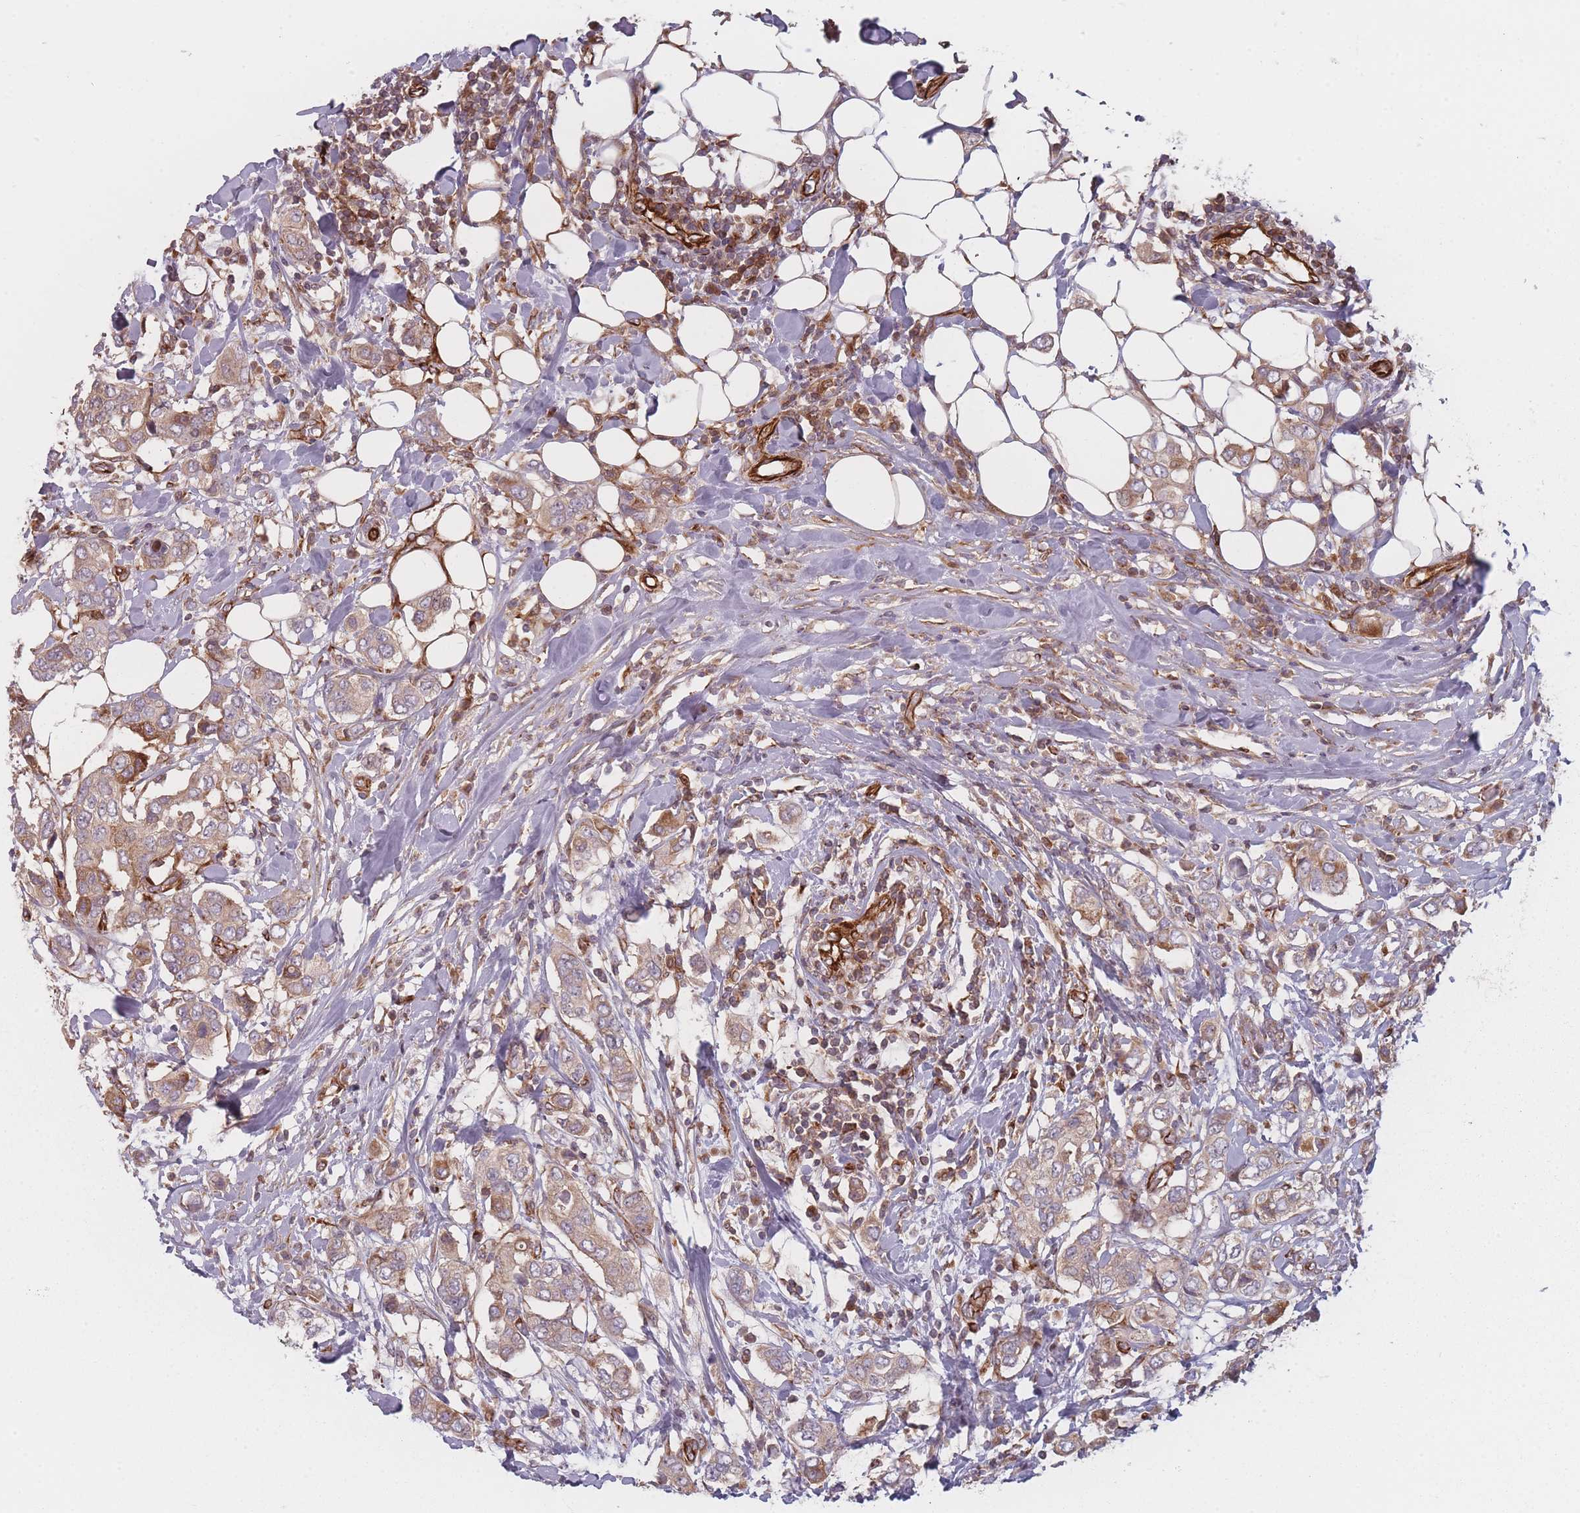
{"staining": {"intensity": "weak", "quantity": ">75%", "location": "cytoplasmic/membranous"}, "tissue": "breast cancer", "cell_type": "Tumor cells", "image_type": "cancer", "snomed": [{"axis": "morphology", "description": "Lobular carcinoma"}, {"axis": "topography", "description": "Breast"}], "caption": "This histopathology image demonstrates IHC staining of breast lobular carcinoma, with low weak cytoplasmic/membranous positivity in approximately >75% of tumor cells.", "gene": "EEF1AKMT2", "patient": {"sex": "female", "age": 51}}